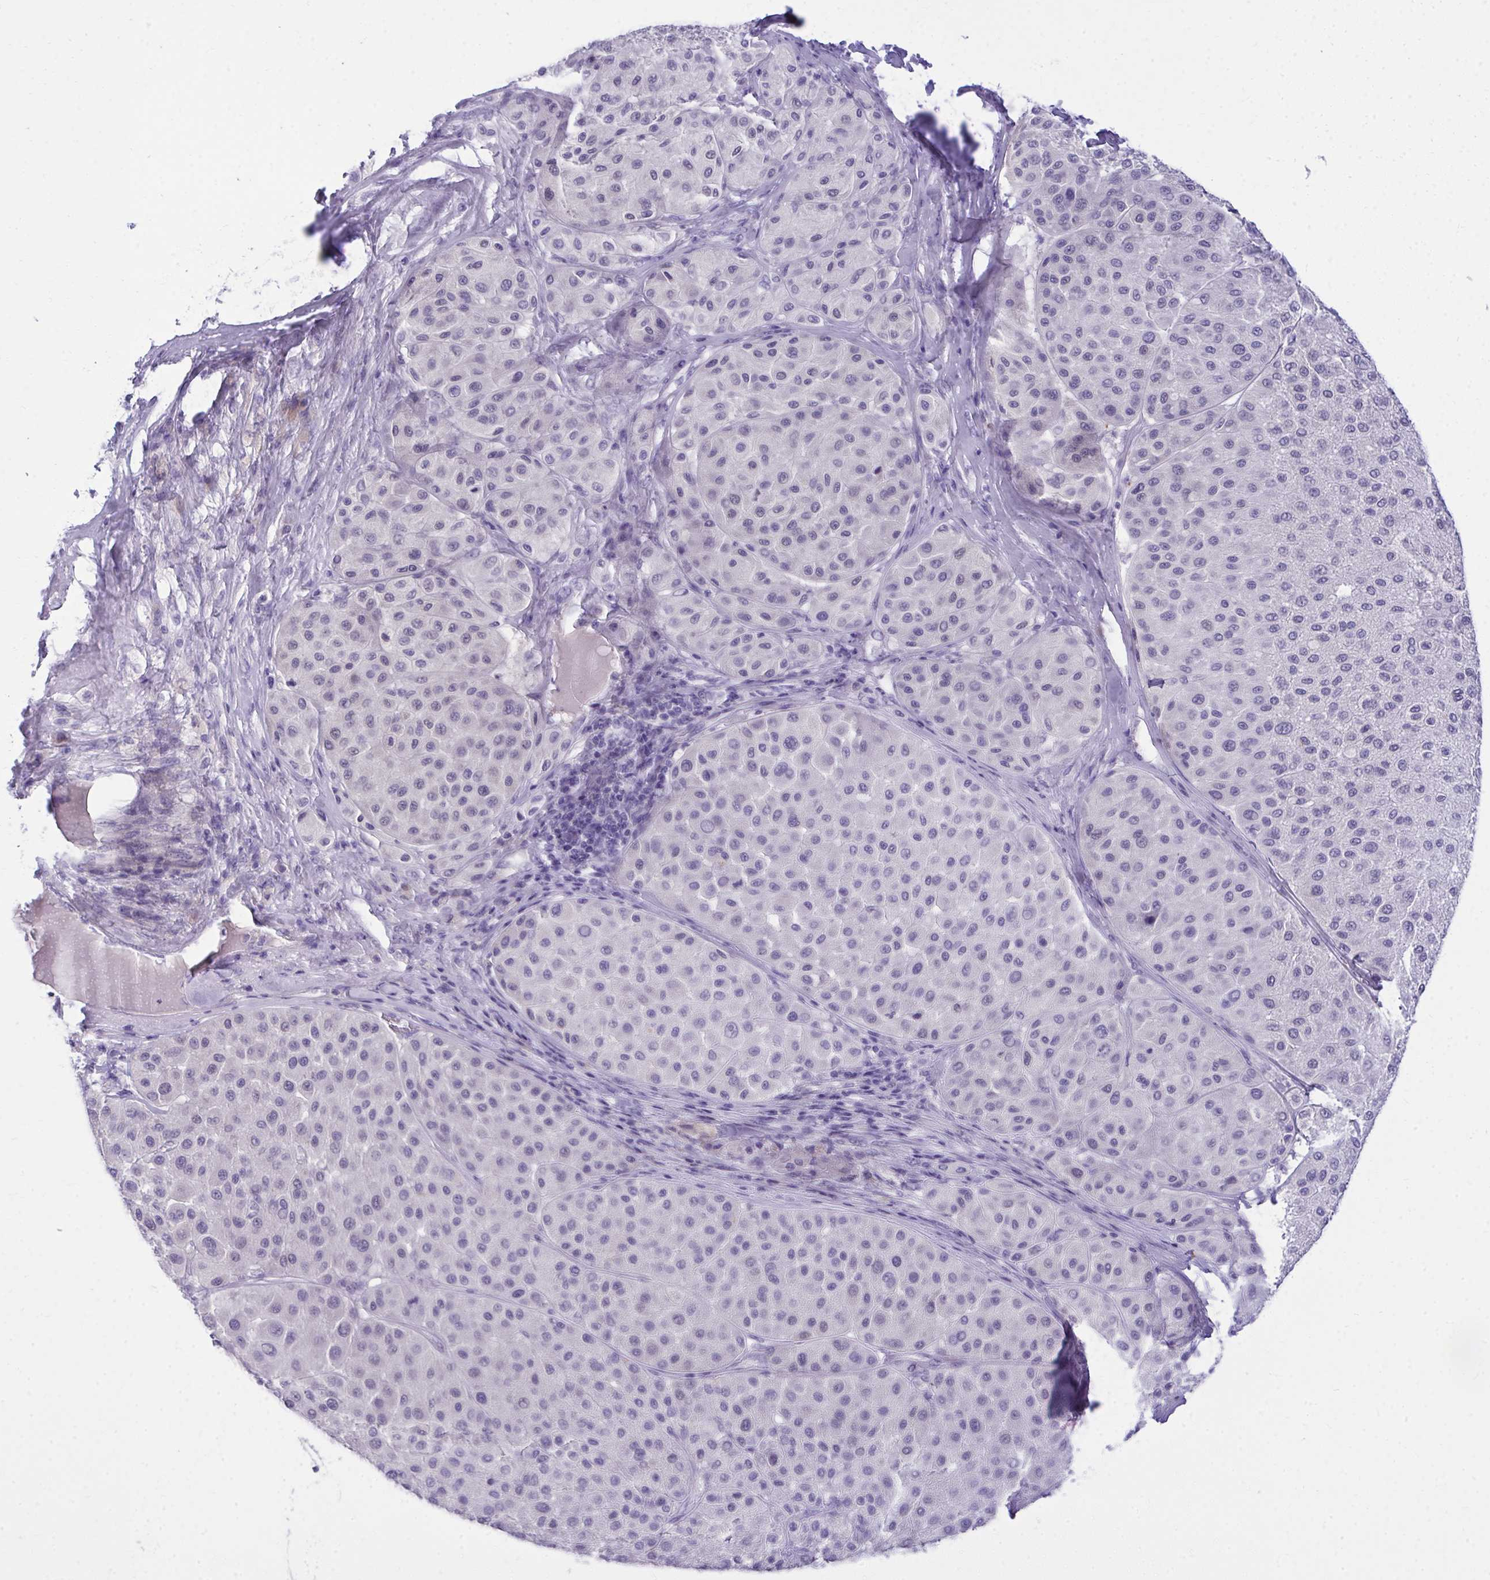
{"staining": {"intensity": "negative", "quantity": "none", "location": "none"}, "tissue": "melanoma", "cell_type": "Tumor cells", "image_type": "cancer", "snomed": [{"axis": "morphology", "description": "Malignant melanoma, Metastatic site"}, {"axis": "topography", "description": "Smooth muscle"}], "caption": "Malignant melanoma (metastatic site) was stained to show a protein in brown. There is no significant expression in tumor cells.", "gene": "TMCO5A", "patient": {"sex": "male", "age": 41}}